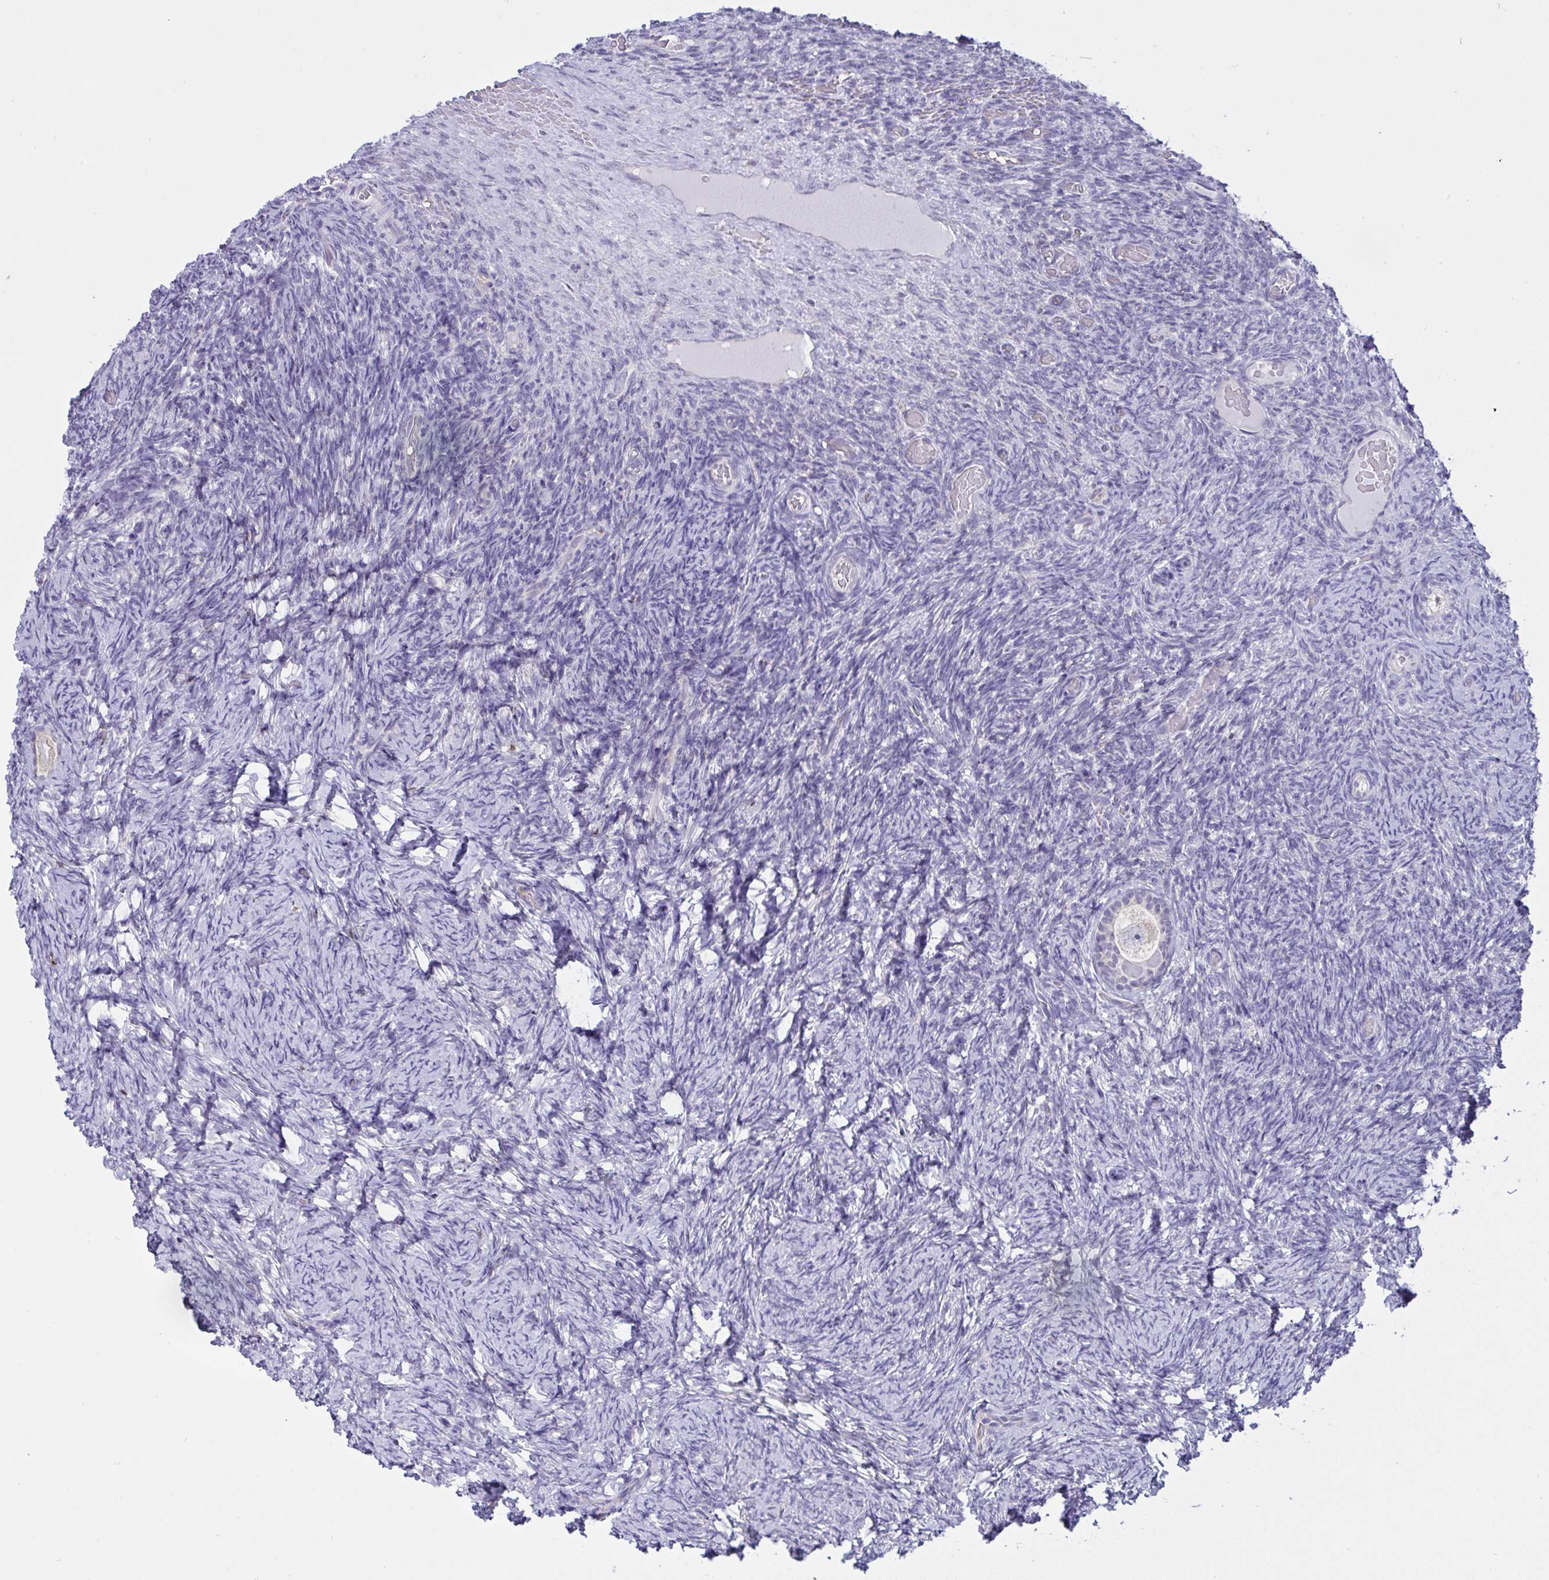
{"staining": {"intensity": "negative", "quantity": "none", "location": "none"}, "tissue": "ovary", "cell_type": "Follicle cells", "image_type": "normal", "snomed": [{"axis": "morphology", "description": "Normal tissue, NOS"}, {"axis": "topography", "description": "Ovary"}], "caption": "Follicle cells are negative for brown protein staining in benign ovary.", "gene": "TMEM41A", "patient": {"sex": "female", "age": 34}}